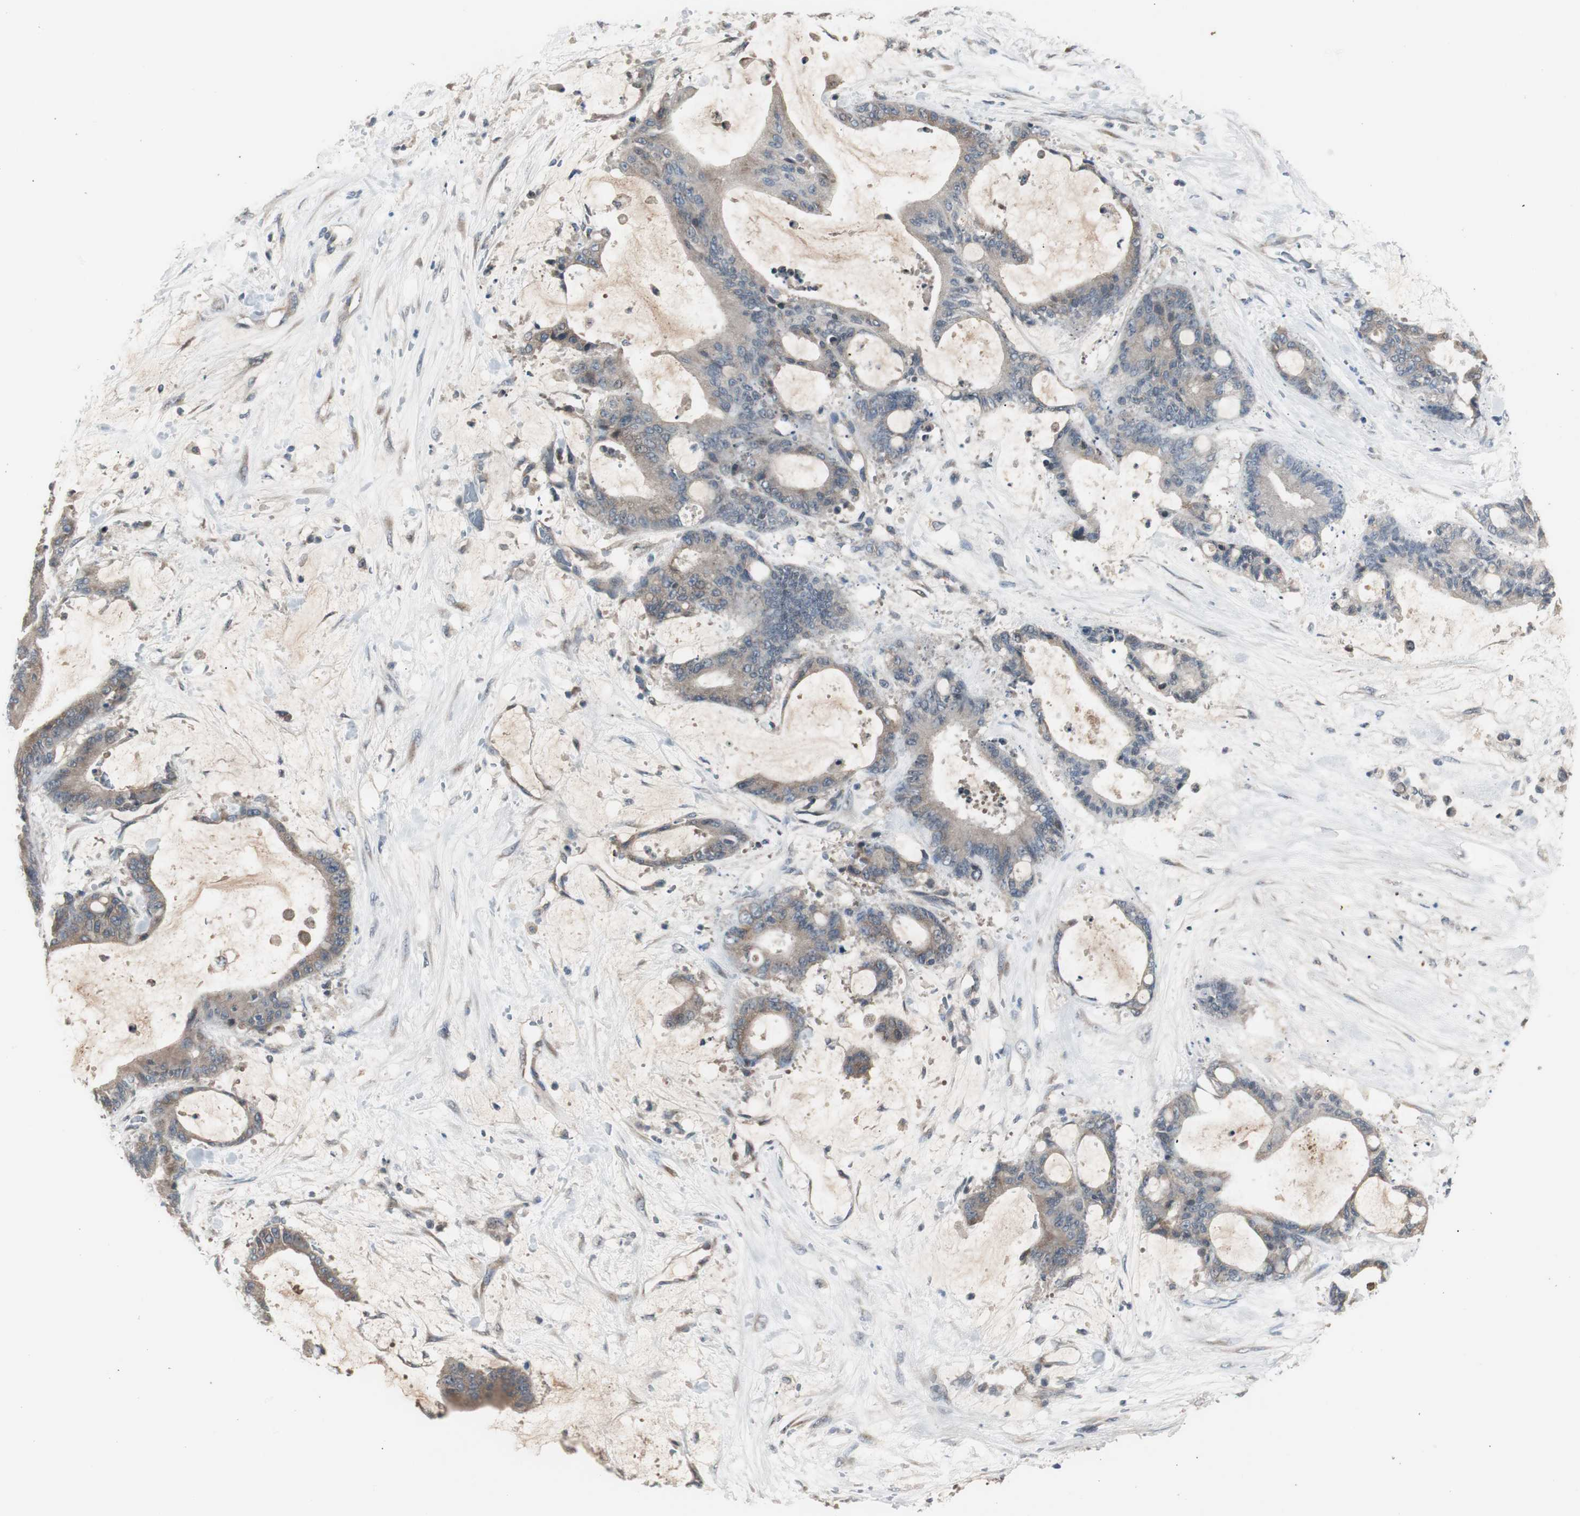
{"staining": {"intensity": "moderate", "quantity": ">75%", "location": "cytoplasmic/membranous"}, "tissue": "liver cancer", "cell_type": "Tumor cells", "image_type": "cancer", "snomed": [{"axis": "morphology", "description": "Cholangiocarcinoma"}, {"axis": "topography", "description": "Liver"}], "caption": "Immunohistochemistry (IHC) (DAB (3,3'-diaminobenzidine)) staining of liver cholangiocarcinoma reveals moderate cytoplasmic/membranous protein staining in approximately >75% of tumor cells.", "gene": "ZMPSTE24", "patient": {"sex": "female", "age": 73}}